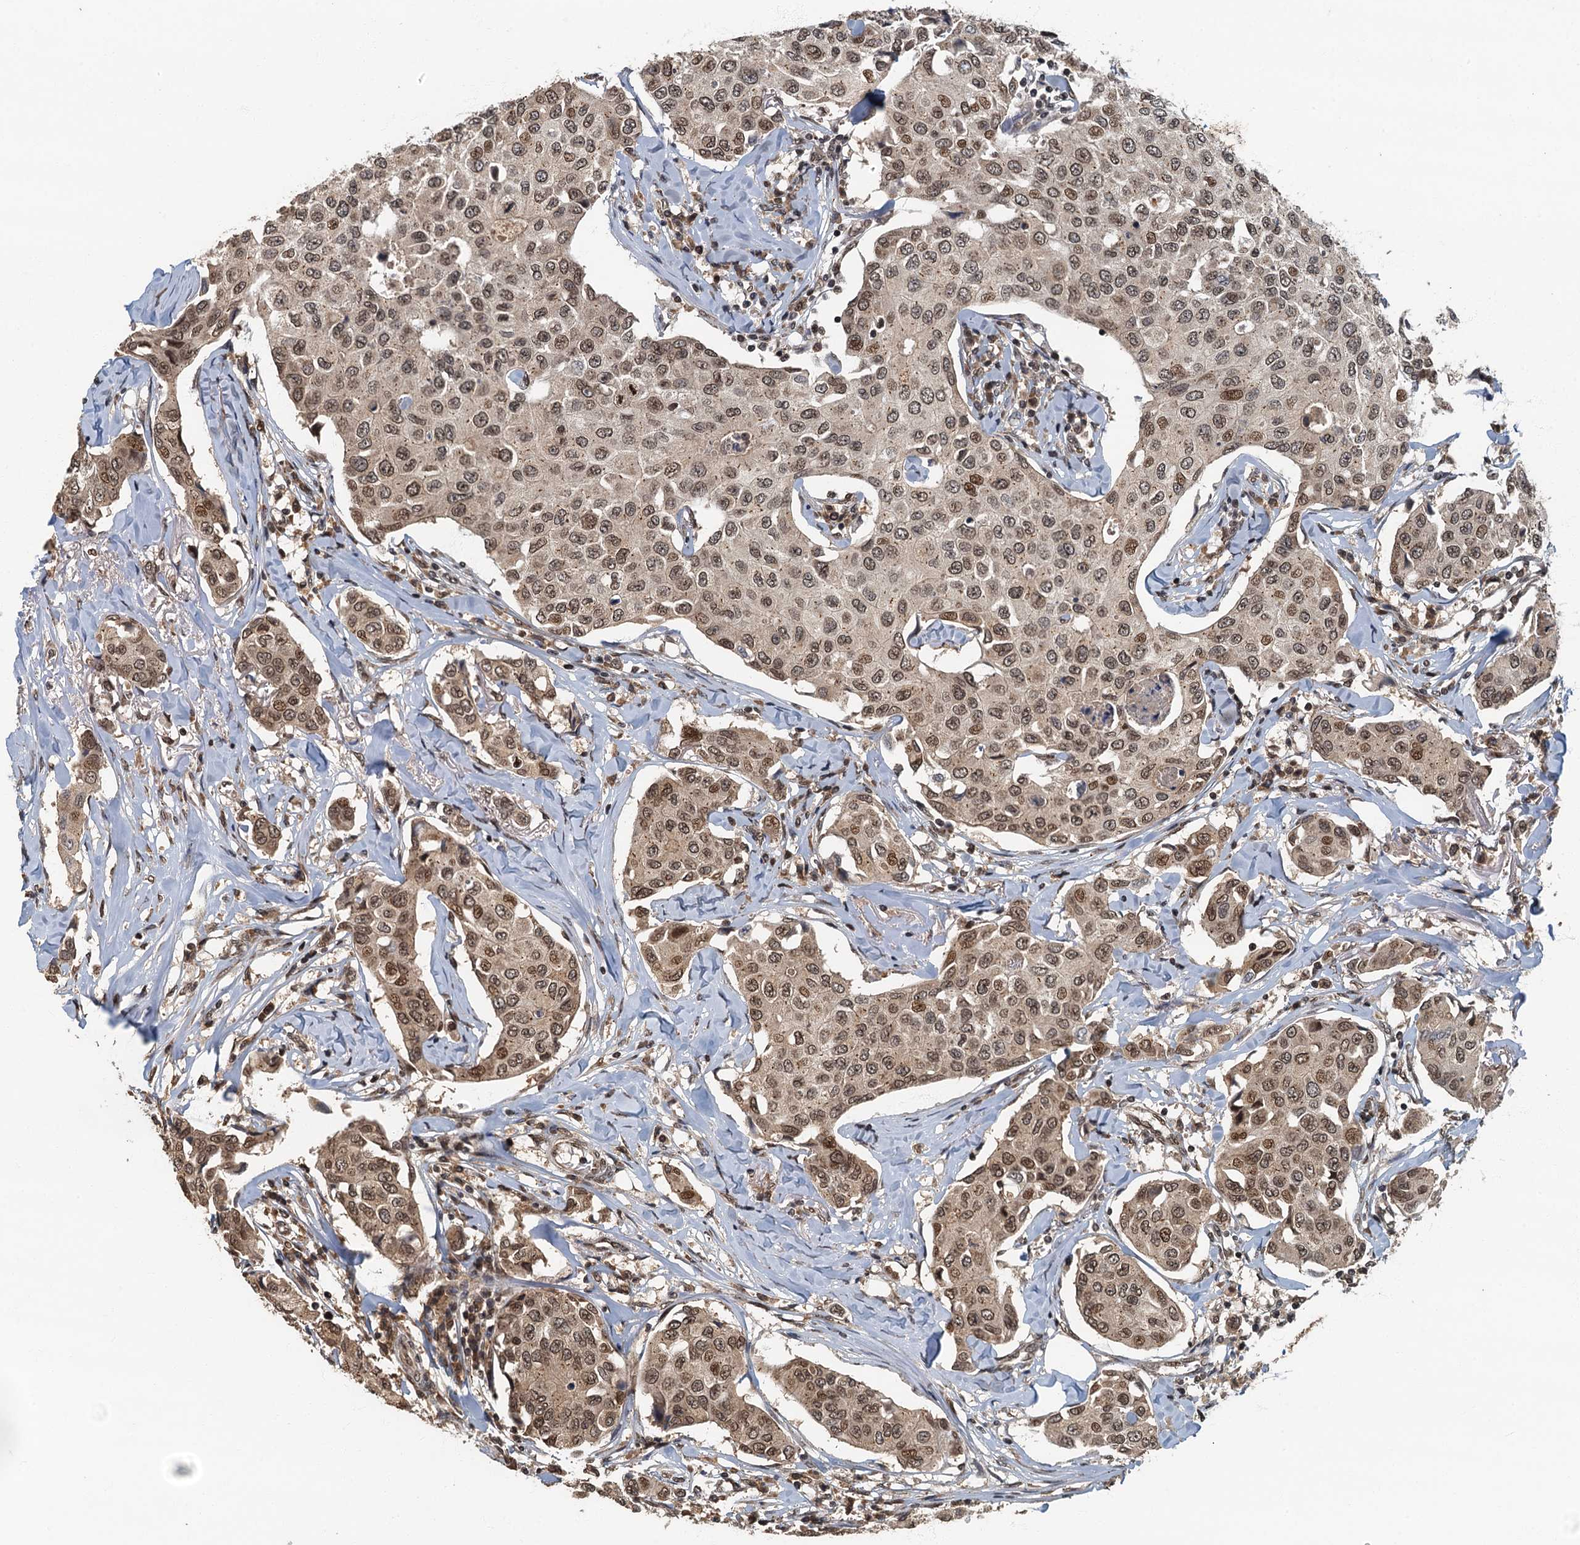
{"staining": {"intensity": "moderate", "quantity": ">75%", "location": "nuclear"}, "tissue": "breast cancer", "cell_type": "Tumor cells", "image_type": "cancer", "snomed": [{"axis": "morphology", "description": "Duct carcinoma"}, {"axis": "topography", "description": "Breast"}], "caption": "Breast cancer stained with DAB immunohistochemistry shows medium levels of moderate nuclear expression in approximately >75% of tumor cells.", "gene": "CKAP2L", "patient": {"sex": "female", "age": 80}}